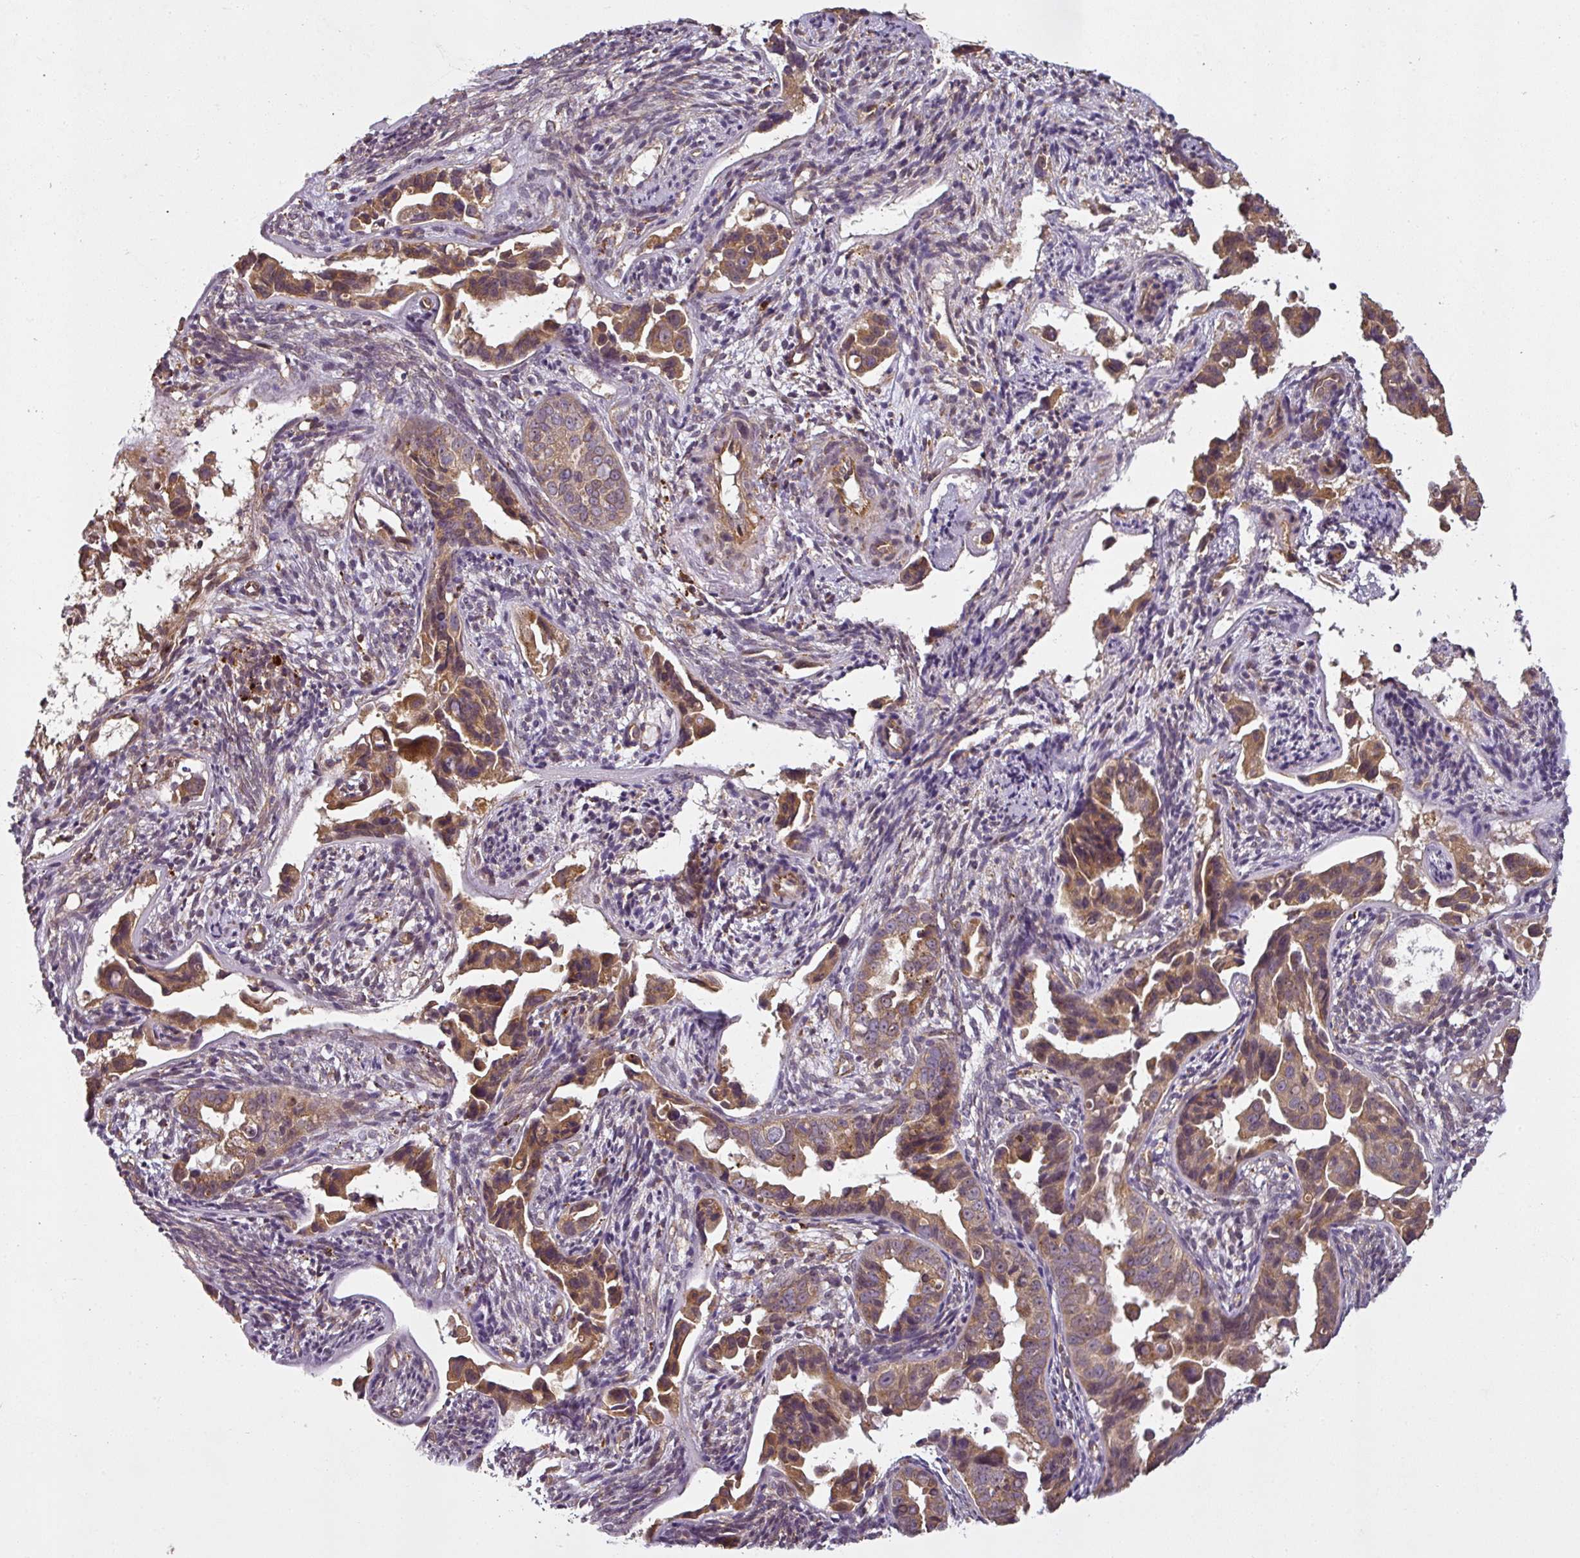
{"staining": {"intensity": "moderate", "quantity": ">75%", "location": "cytoplasmic/membranous"}, "tissue": "endometrial cancer", "cell_type": "Tumor cells", "image_type": "cancer", "snomed": [{"axis": "morphology", "description": "Adenocarcinoma, NOS"}, {"axis": "topography", "description": "Endometrium"}], "caption": "The photomicrograph shows immunohistochemical staining of endometrial cancer. There is moderate cytoplasmic/membranous positivity is identified in about >75% of tumor cells. The staining is performed using DAB (3,3'-diaminobenzidine) brown chromogen to label protein expression. The nuclei are counter-stained blue using hematoxylin.", "gene": "DIMT1", "patient": {"sex": "female", "age": 57}}